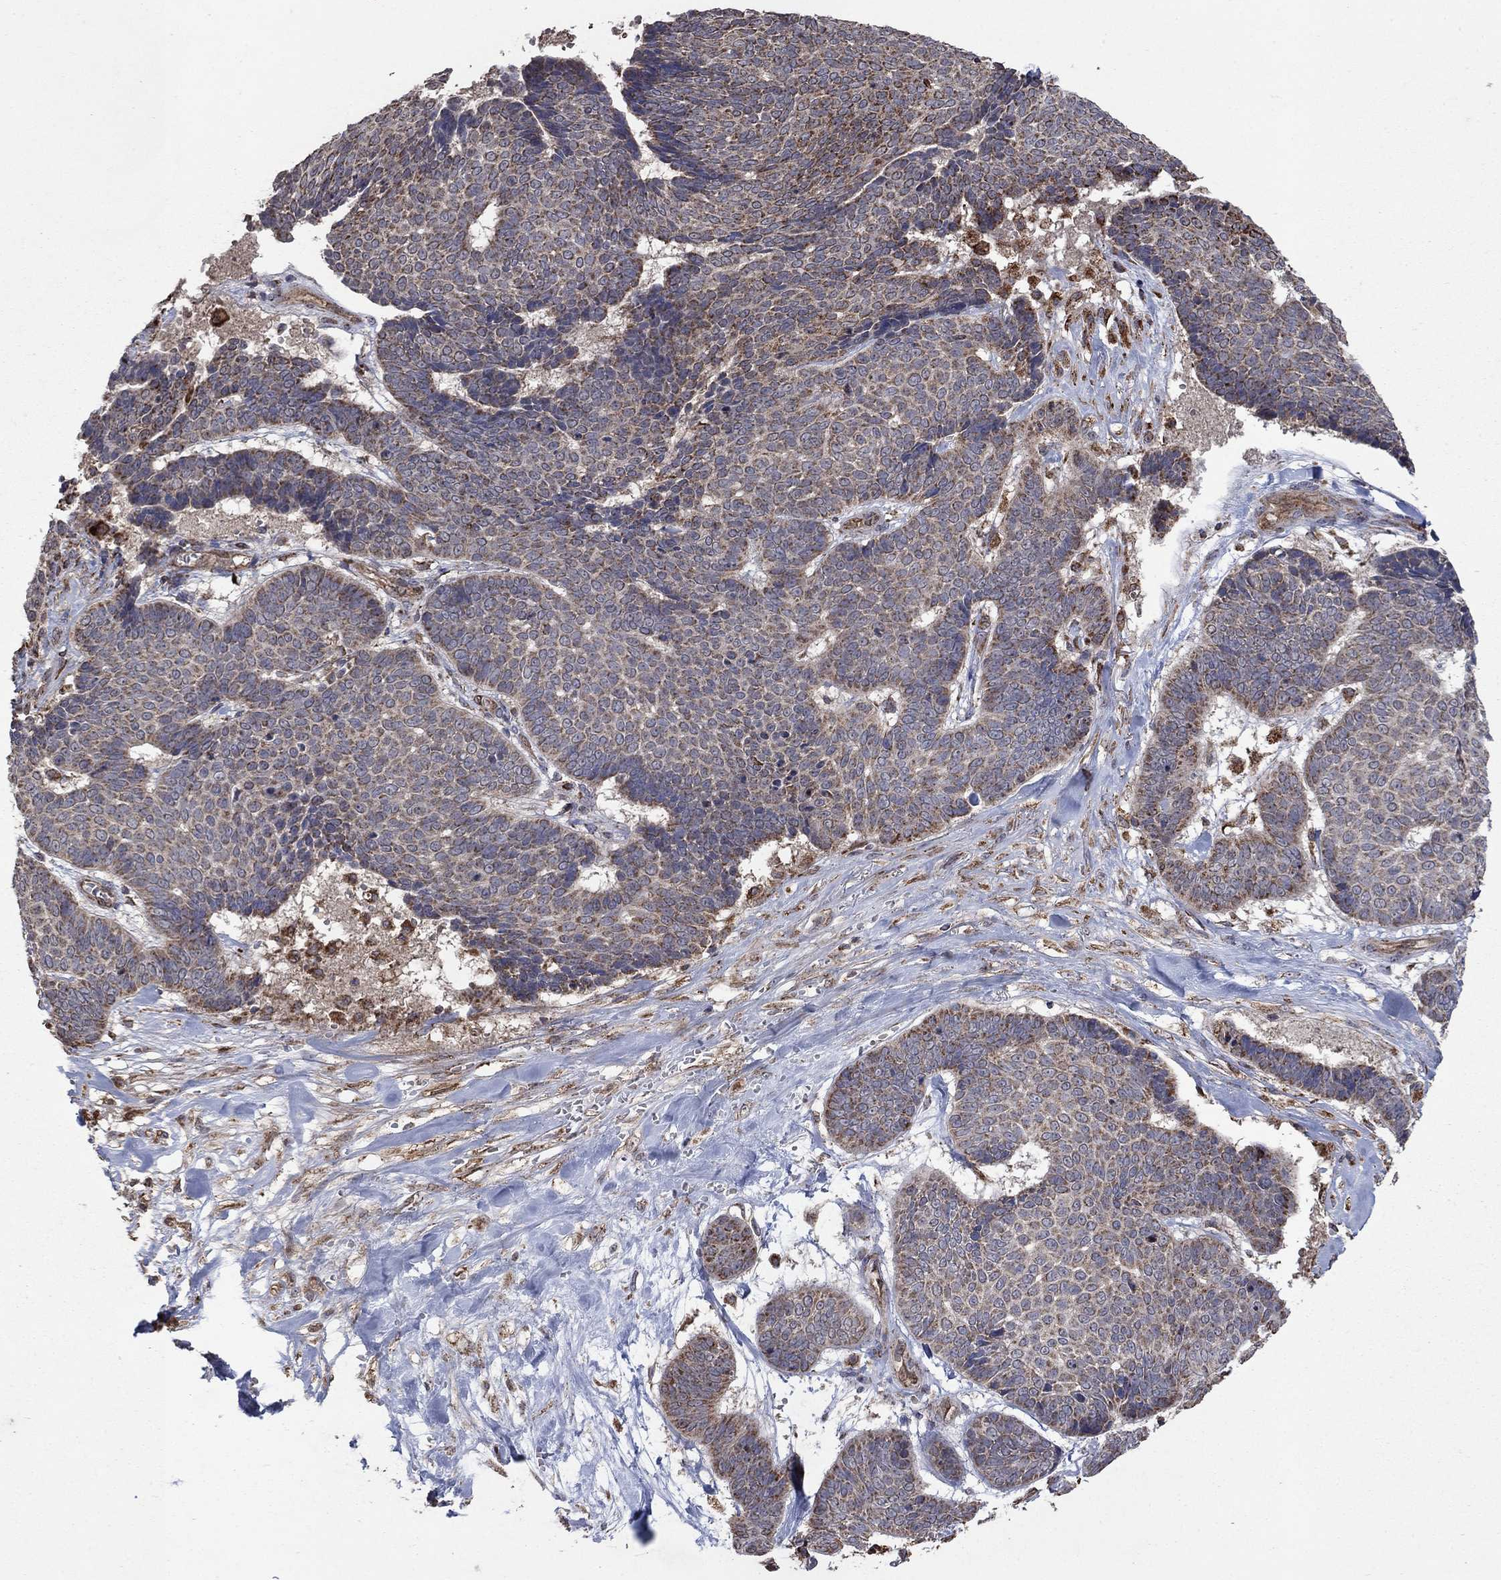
{"staining": {"intensity": "strong", "quantity": "<25%", "location": "cytoplasmic/membranous"}, "tissue": "skin cancer", "cell_type": "Tumor cells", "image_type": "cancer", "snomed": [{"axis": "morphology", "description": "Basal cell carcinoma"}, {"axis": "topography", "description": "Skin"}], "caption": "A brown stain labels strong cytoplasmic/membranous expression of a protein in human basal cell carcinoma (skin) tumor cells.", "gene": "DPH1", "patient": {"sex": "male", "age": 86}}